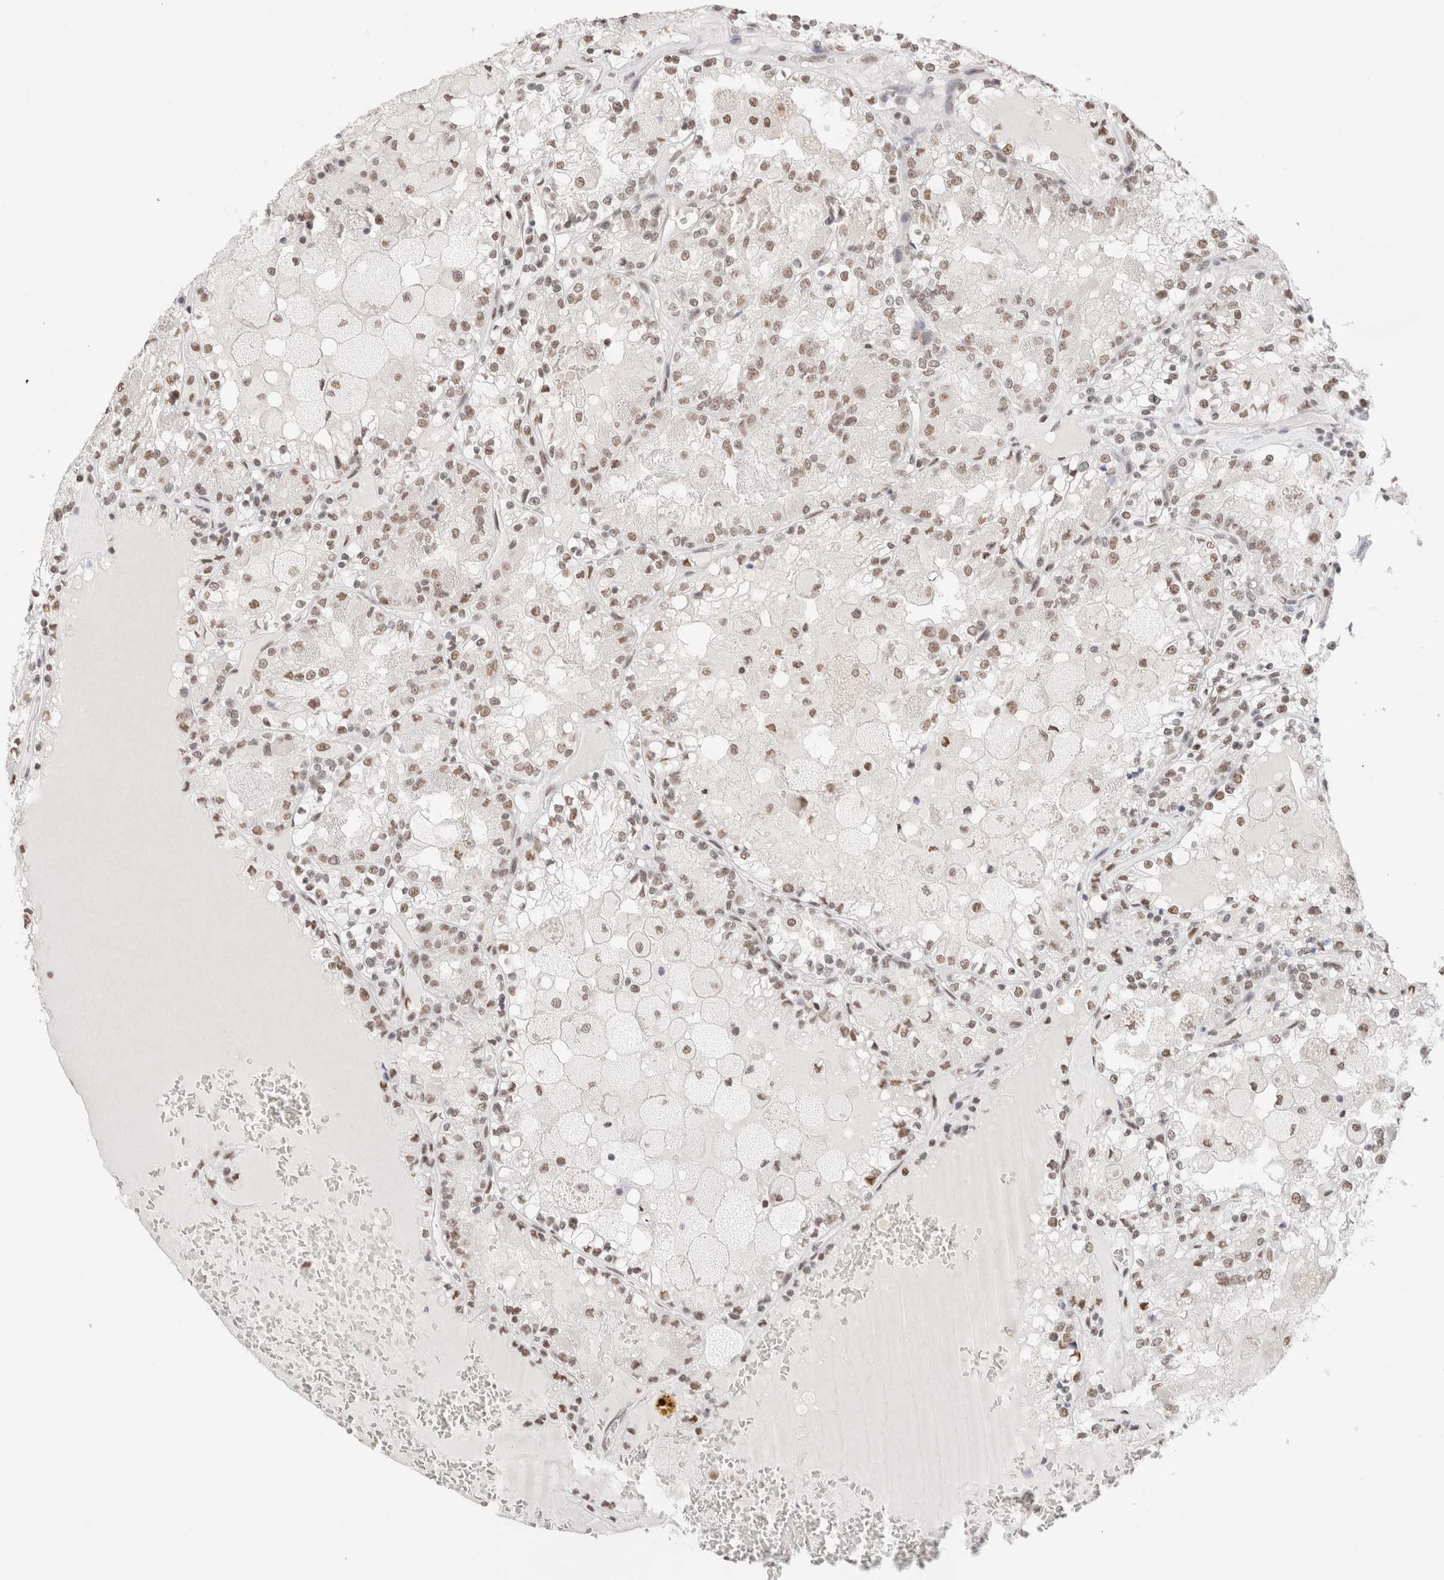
{"staining": {"intensity": "moderate", "quantity": ">75%", "location": "nuclear"}, "tissue": "renal cancer", "cell_type": "Tumor cells", "image_type": "cancer", "snomed": [{"axis": "morphology", "description": "Adenocarcinoma, NOS"}, {"axis": "topography", "description": "Kidney"}], "caption": "Renal cancer stained with a brown dye shows moderate nuclear positive staining in approximately >75% of tumor cells.", "gene": "SUPT3H", "patient": {"sex": "female", "age": 56}}